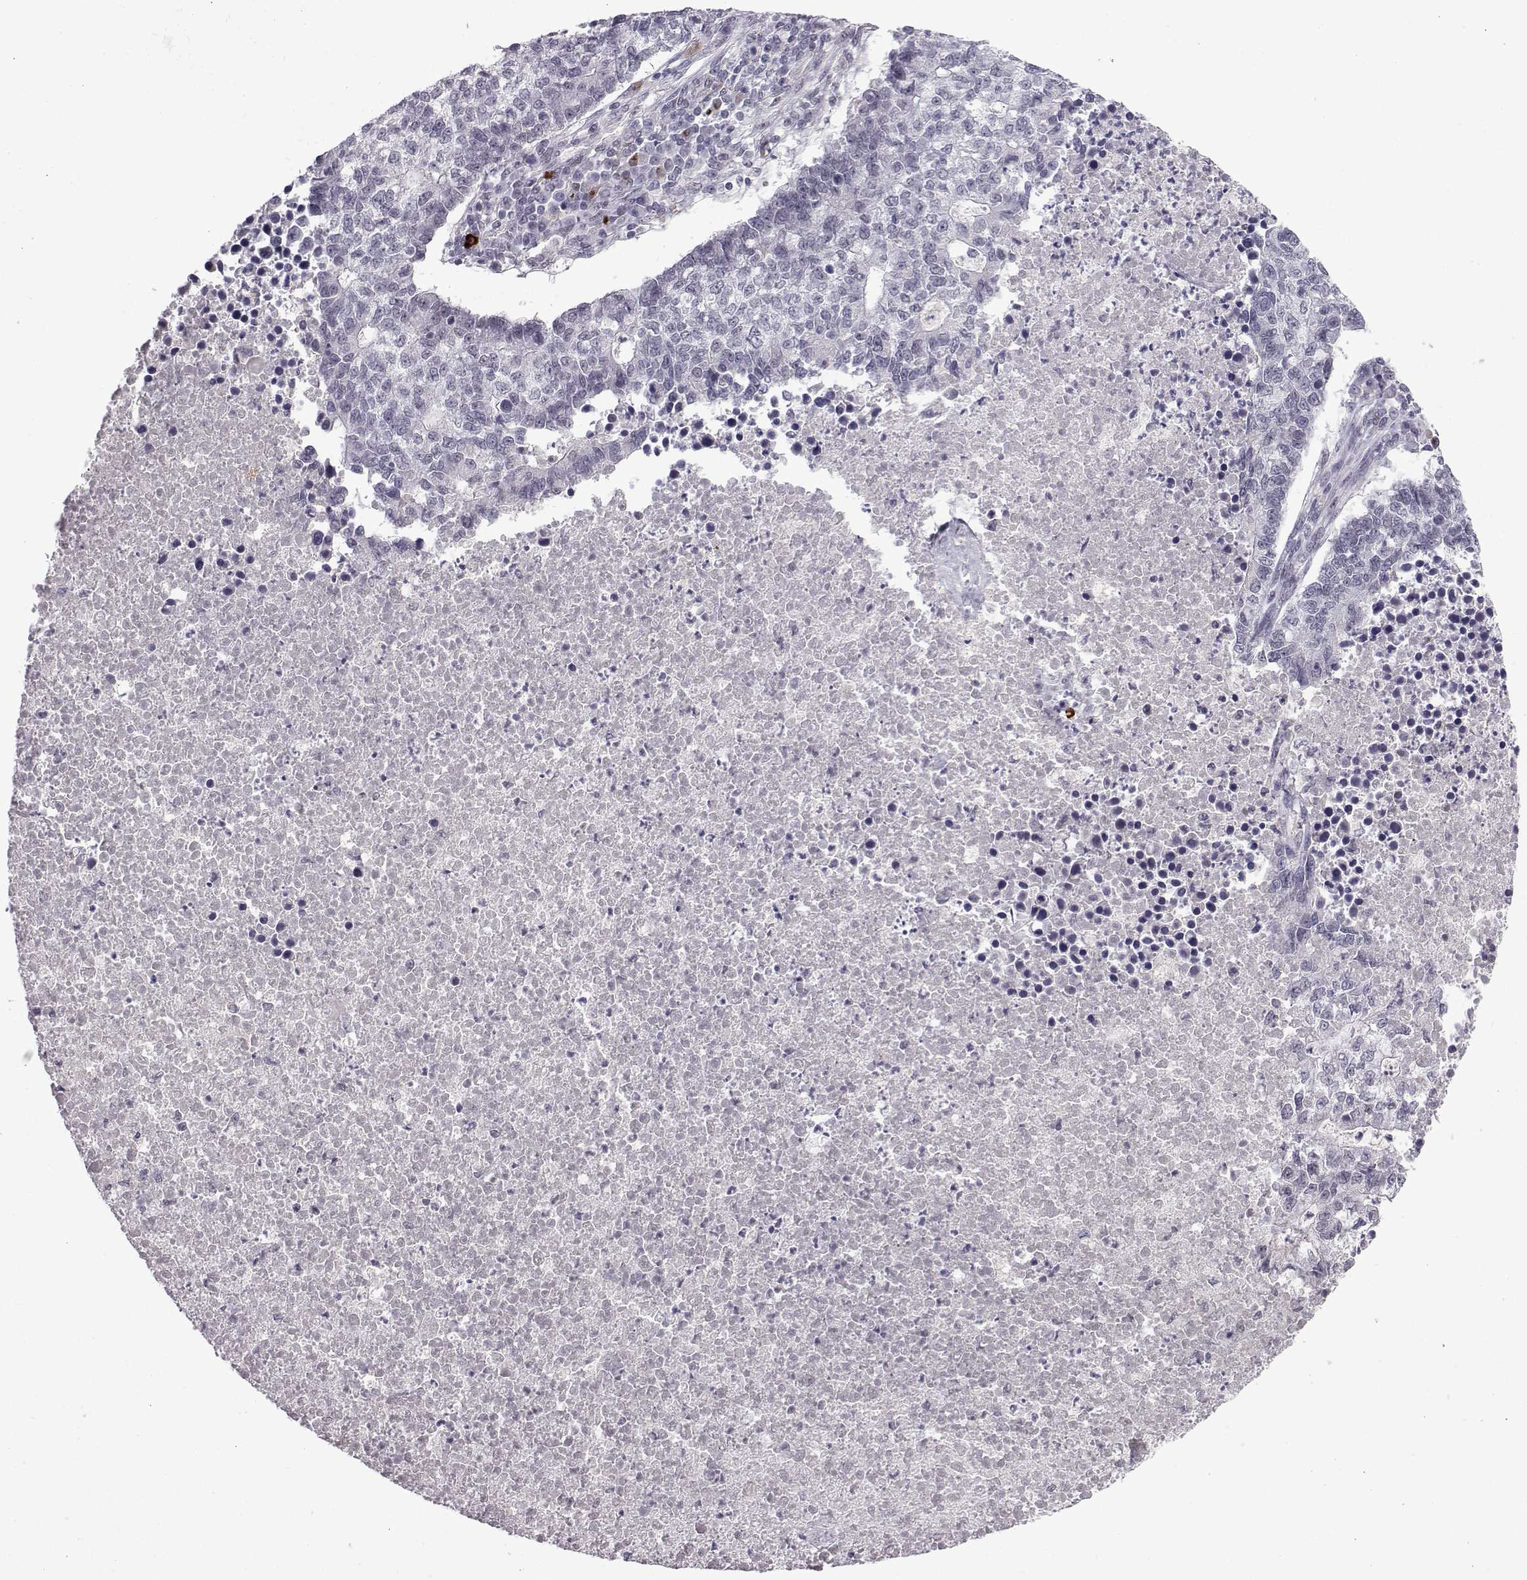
{"staining": {"intensity": "negative", "quantity": "none", "location": "none"}, "tissue": "lung cancer", "cell_type": "Tumor cells", "image_type": "cancer", "snomed": [{"axis": "morphology", "description": "Adenocarcinoma, NOS"}, {"axis": "topography", "description": "Lung"}], "caption": "A high-resolution histopathology image shows immunohistochemistry staining of lung adenocarcinoma, which displays no significant expression in tumor cells.", "gene": "RBM24", "patient": {"sex": "male", "age": 57}}